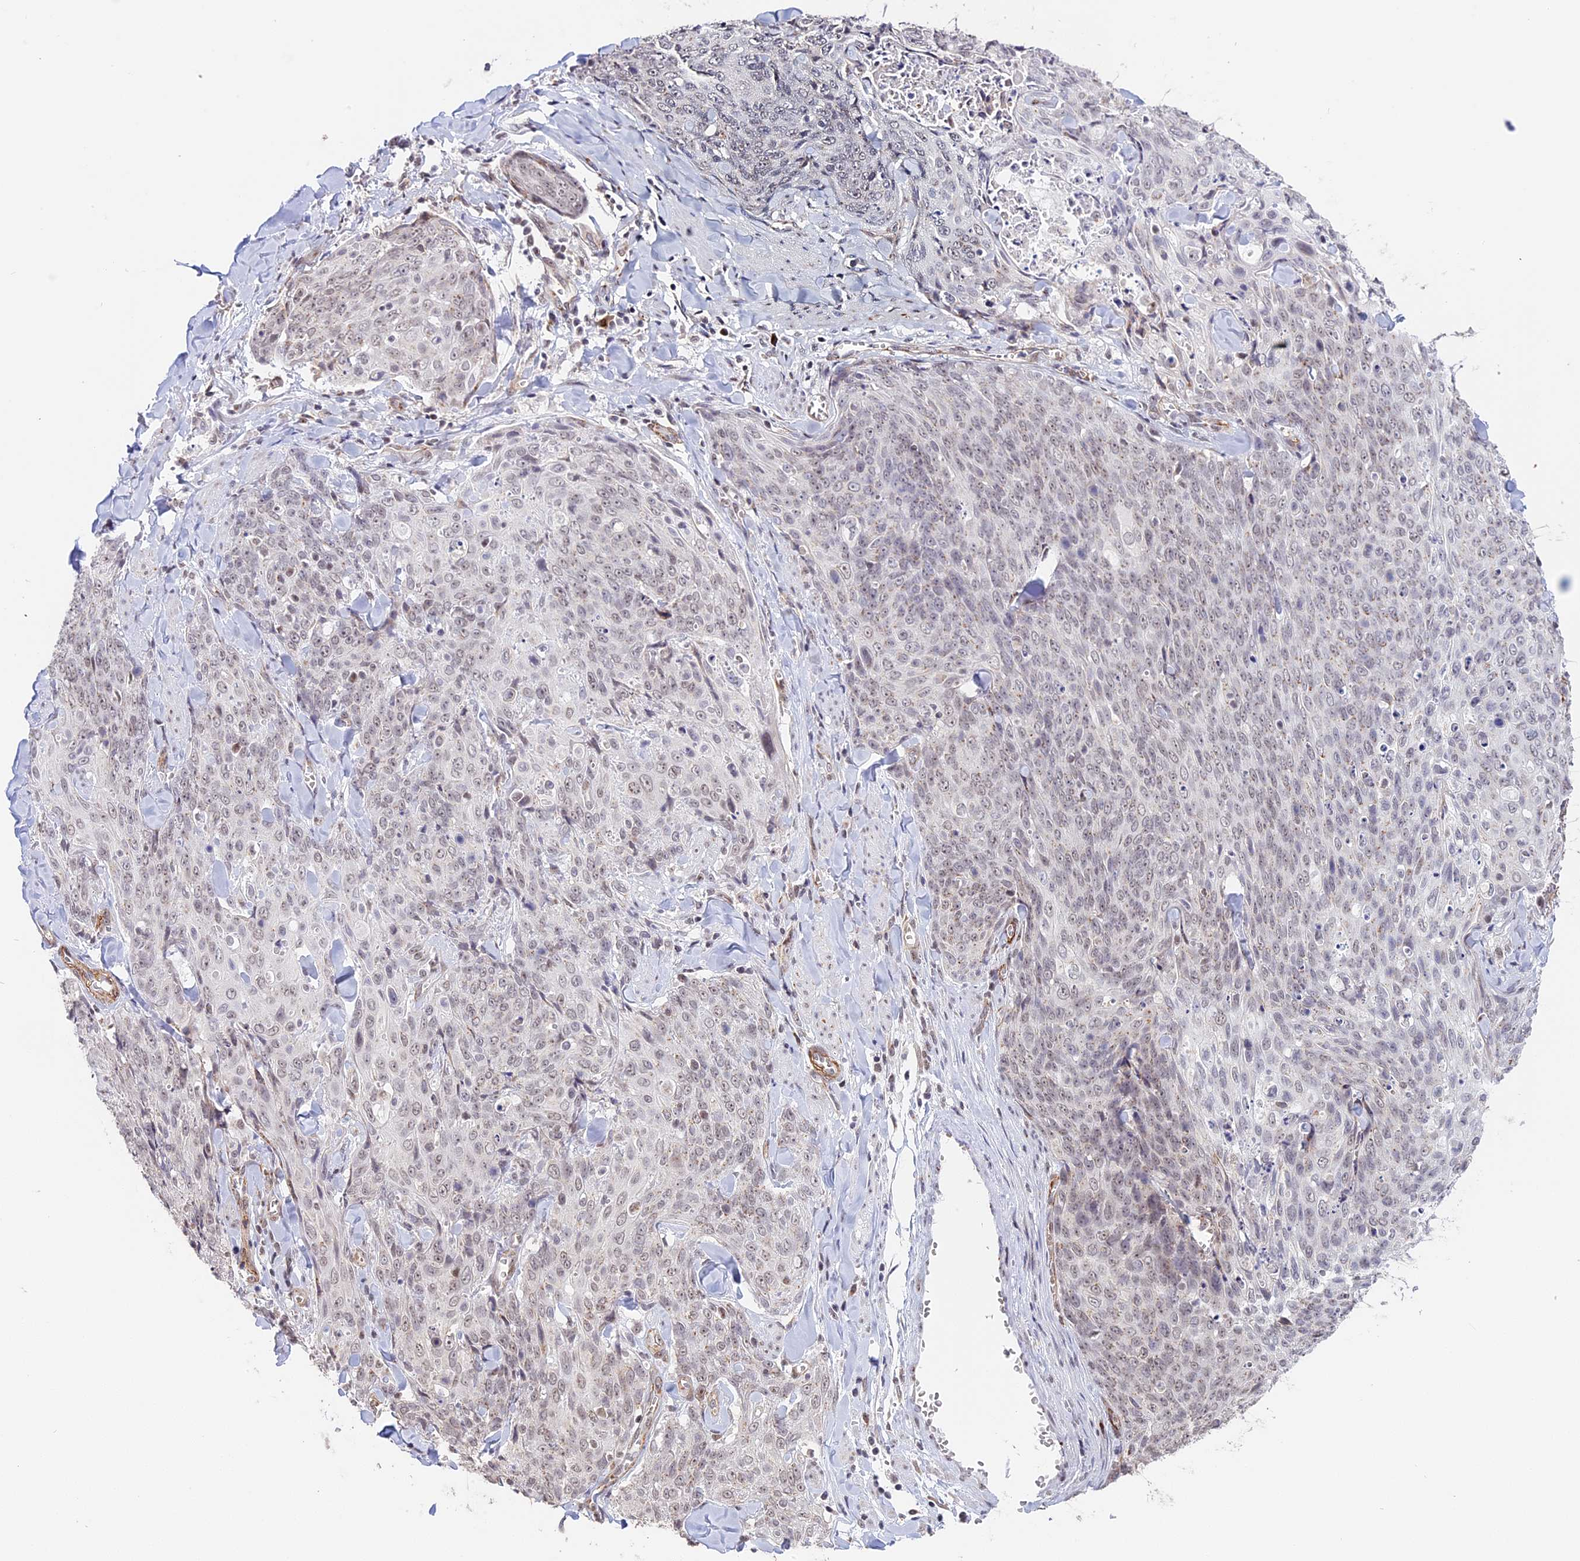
{"staining": {"intensity": "weak", "quantity": "<25%", "location": "nuclear"}, "tissue": "skin cancer", "cell_type": "Tumor cells", "image_type": "cancer", "snomed": [{"axis": "morphology", "description": "Squamous cell carcinoma, NOS"}, {"axis": "topography", "description": "Skin"}, {"axis": "topography", "description": "Vulva"}], "caption": "This is an immunohistochemistry (IHC) photomicrograph of human skin cancer (squamous cell carcinoma). There is no positivity in tumor cells.", "gene": "HEATR5B", "patient": {"sex": "female", "age": 85}}